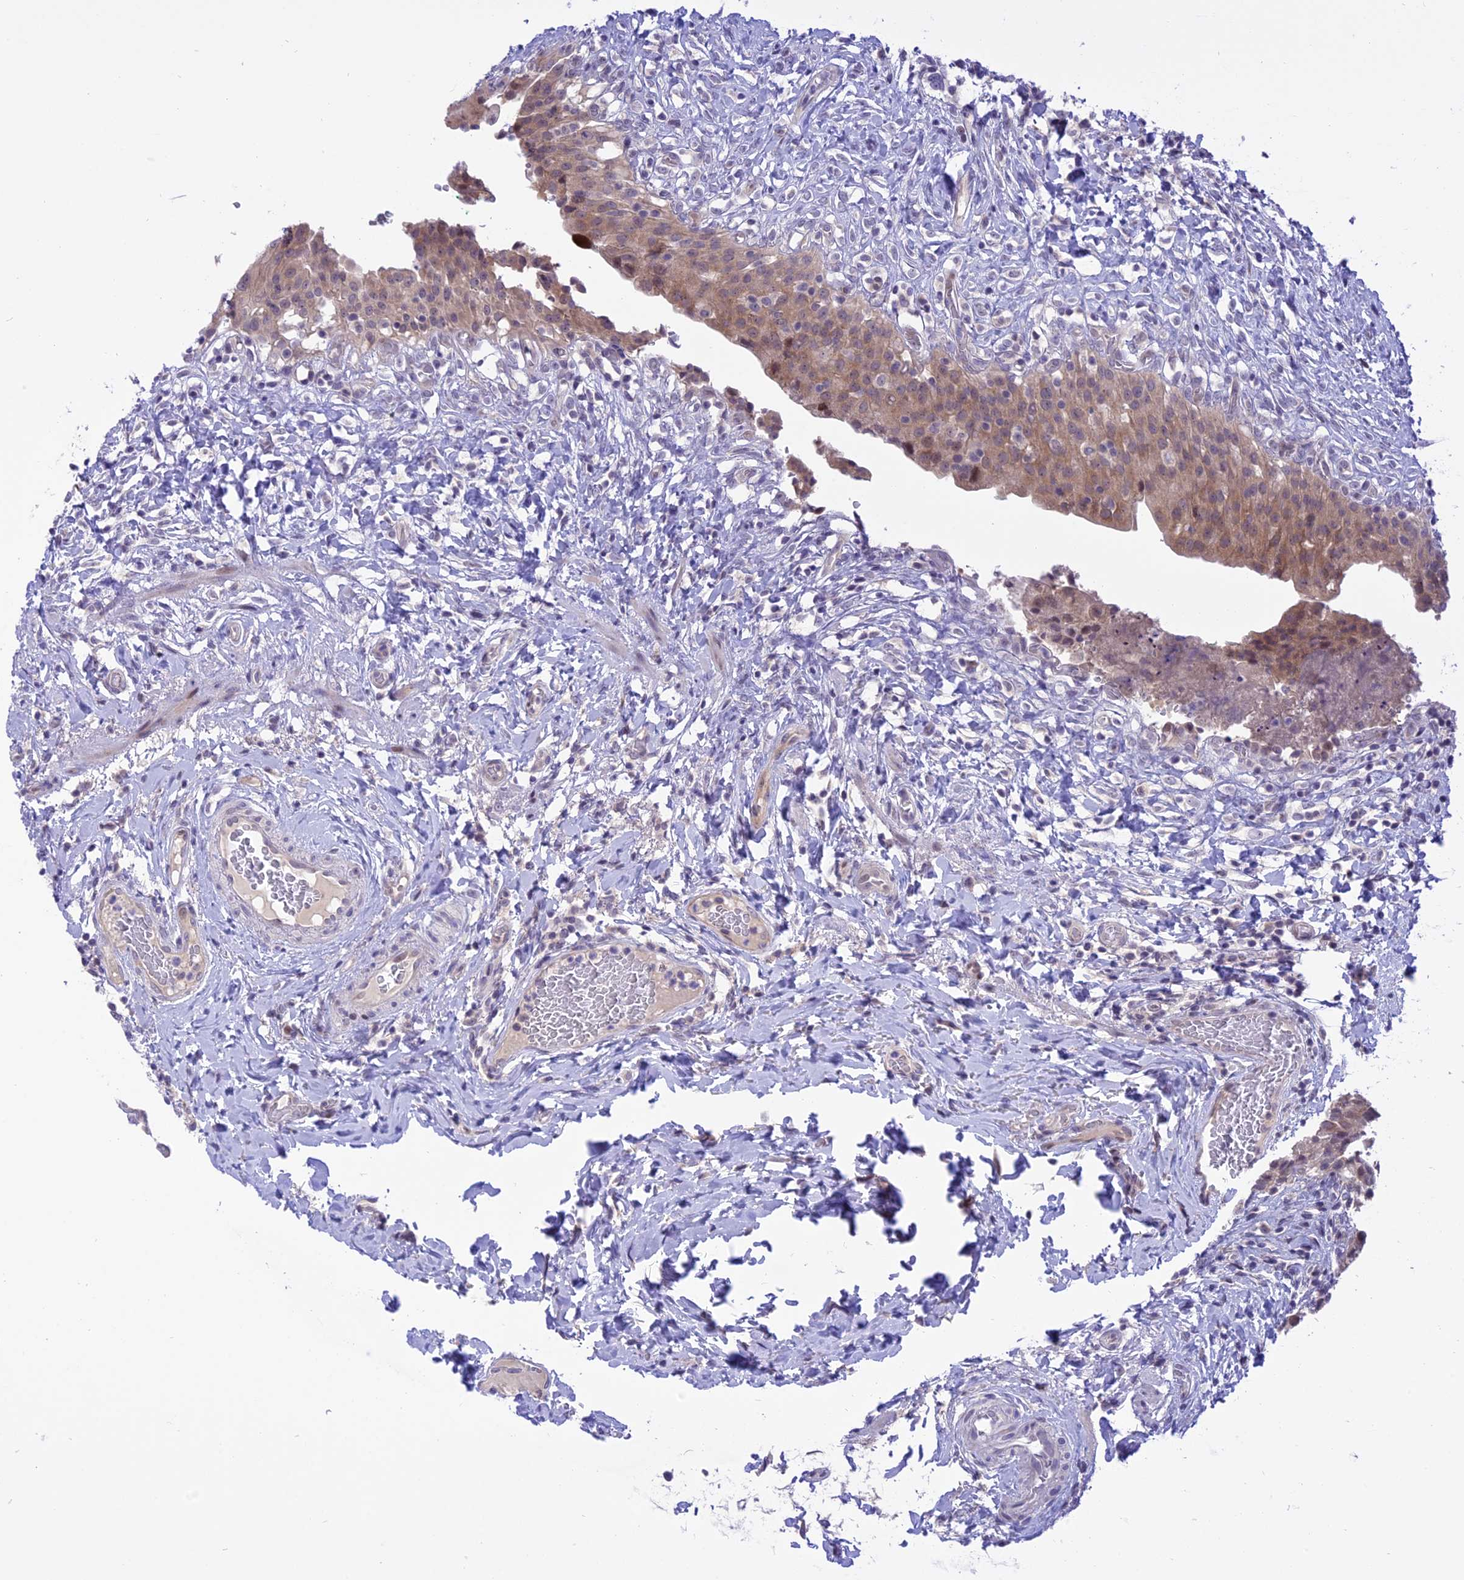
{"staining": {"intensity": "moderate", "quantity": ">75%", "location": "cytoplasmic/membranous"}, "tissue": "urinary bladder", "cell_type": "Urothelial cells", "image_type": "normal", "snomed": [{"axis": "morphology", "description": "Normal tissue, NOS"}, {"axis": "morphology", "description": "Inflammation, NOS"}, {"axis": "topography", "description": "Urinary bladder"}], "caption": "High-power microscopy captured an IHC micrograph of benign urinary bladder, revealing moderate cytoplasmic/membranous expression in approximately >75% of urothelial cells.", "gene": "ZNF837", "patient": {"sex": "male", "age": 64}}